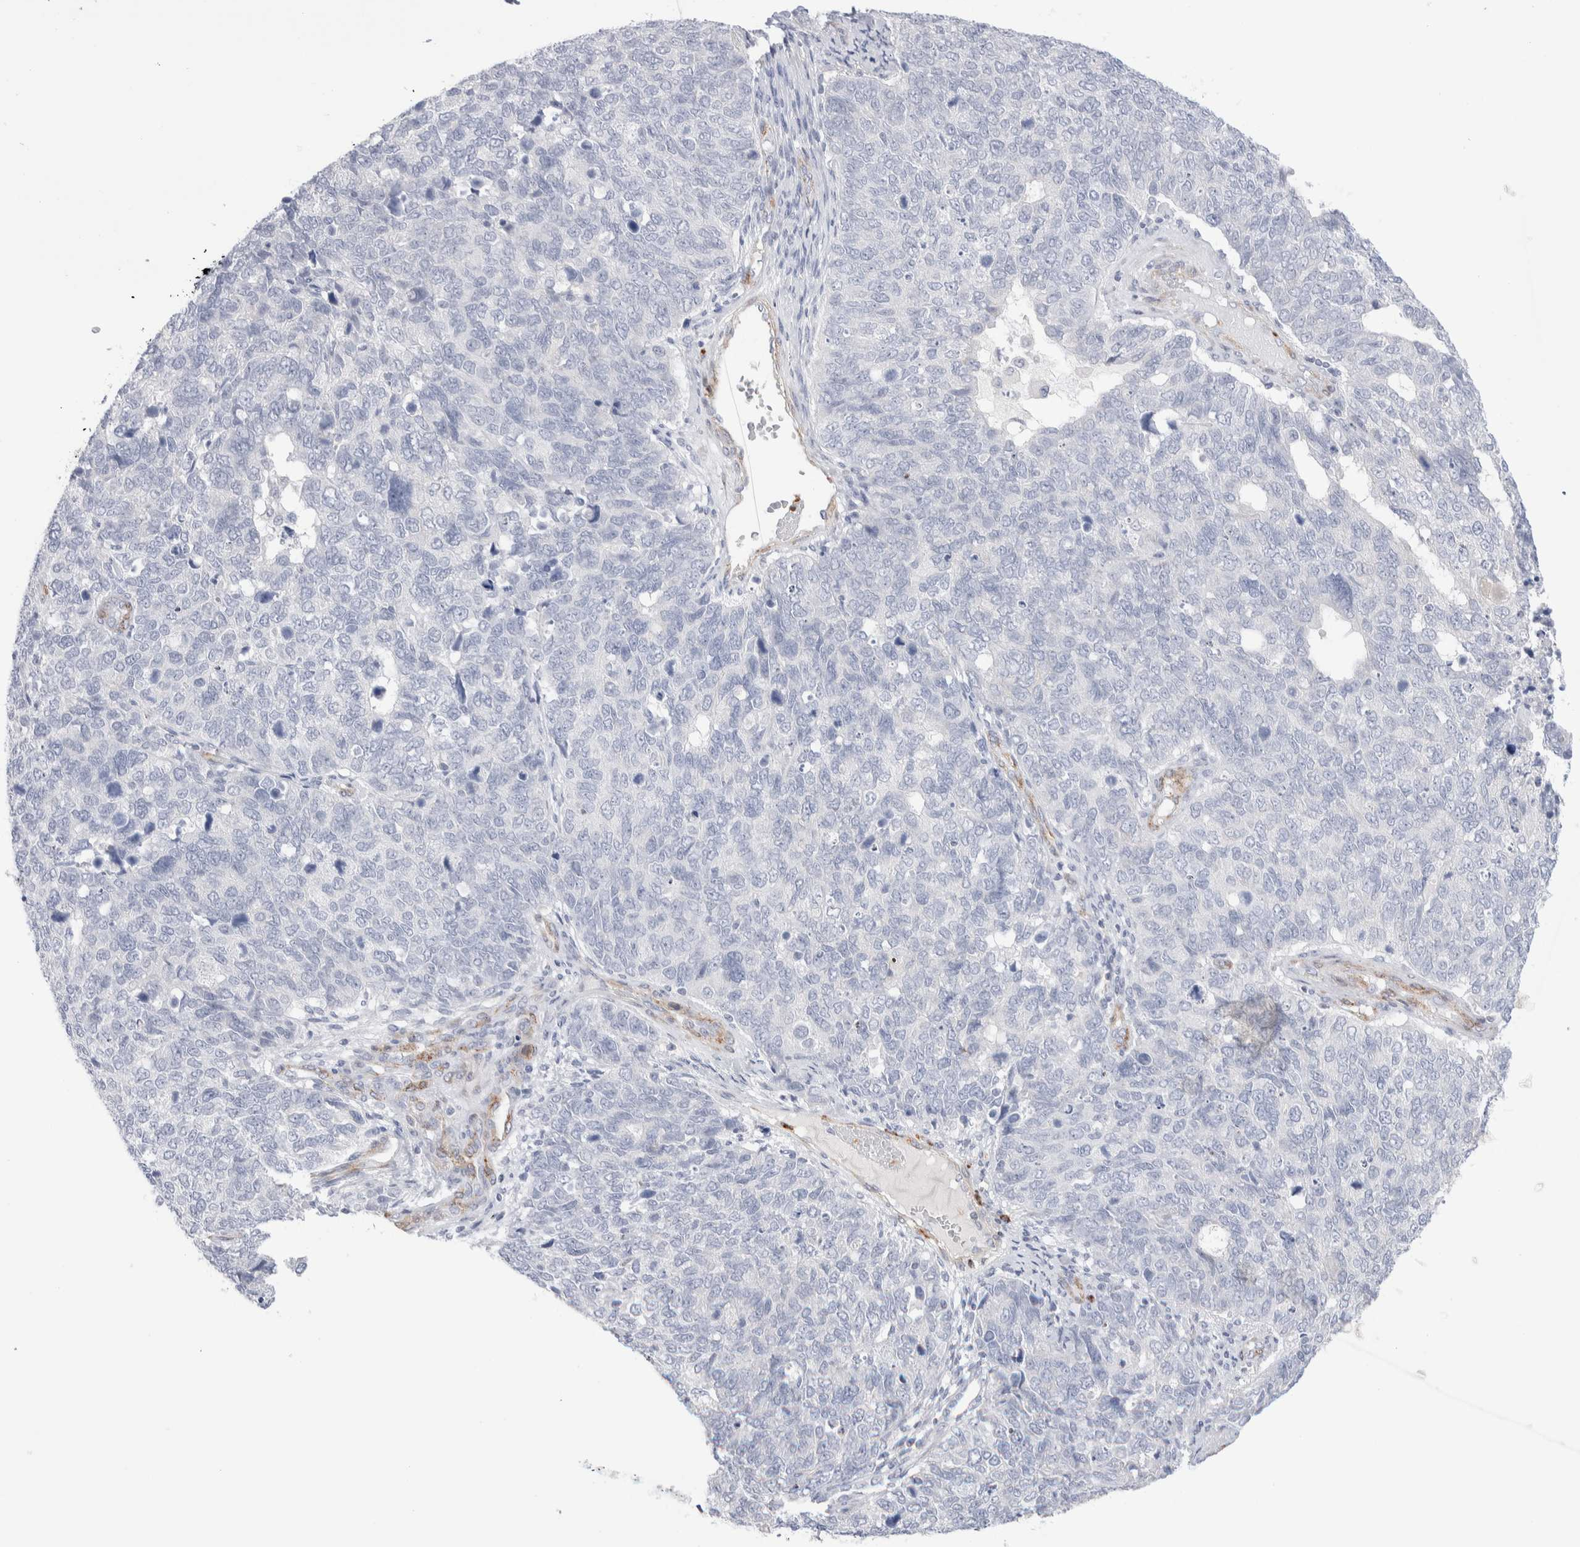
{"staining": {"intensity": "negative", "quantity": "none", "location": "none"}, "tissue": "cervical cancer", "cell_type": "Tumor cells", "image_type": "cancer", "snomed": [{"axis": "morphology", "description": "Squamous cell carcinoma, NOS"}, {"axis": "topography", "description": "Cervix"}], "caption": "The immunohistochemistry (IHC) micrograph has no significant staining in tumor cells of cervical squamous cell carcinoma tissue. (DAB (3,3'-diaminobenzidine) immunohistochemistry (IHC), high magnification).", "gene": "SEPTIN4", "patient": {"sex": "female", "age": 63}}